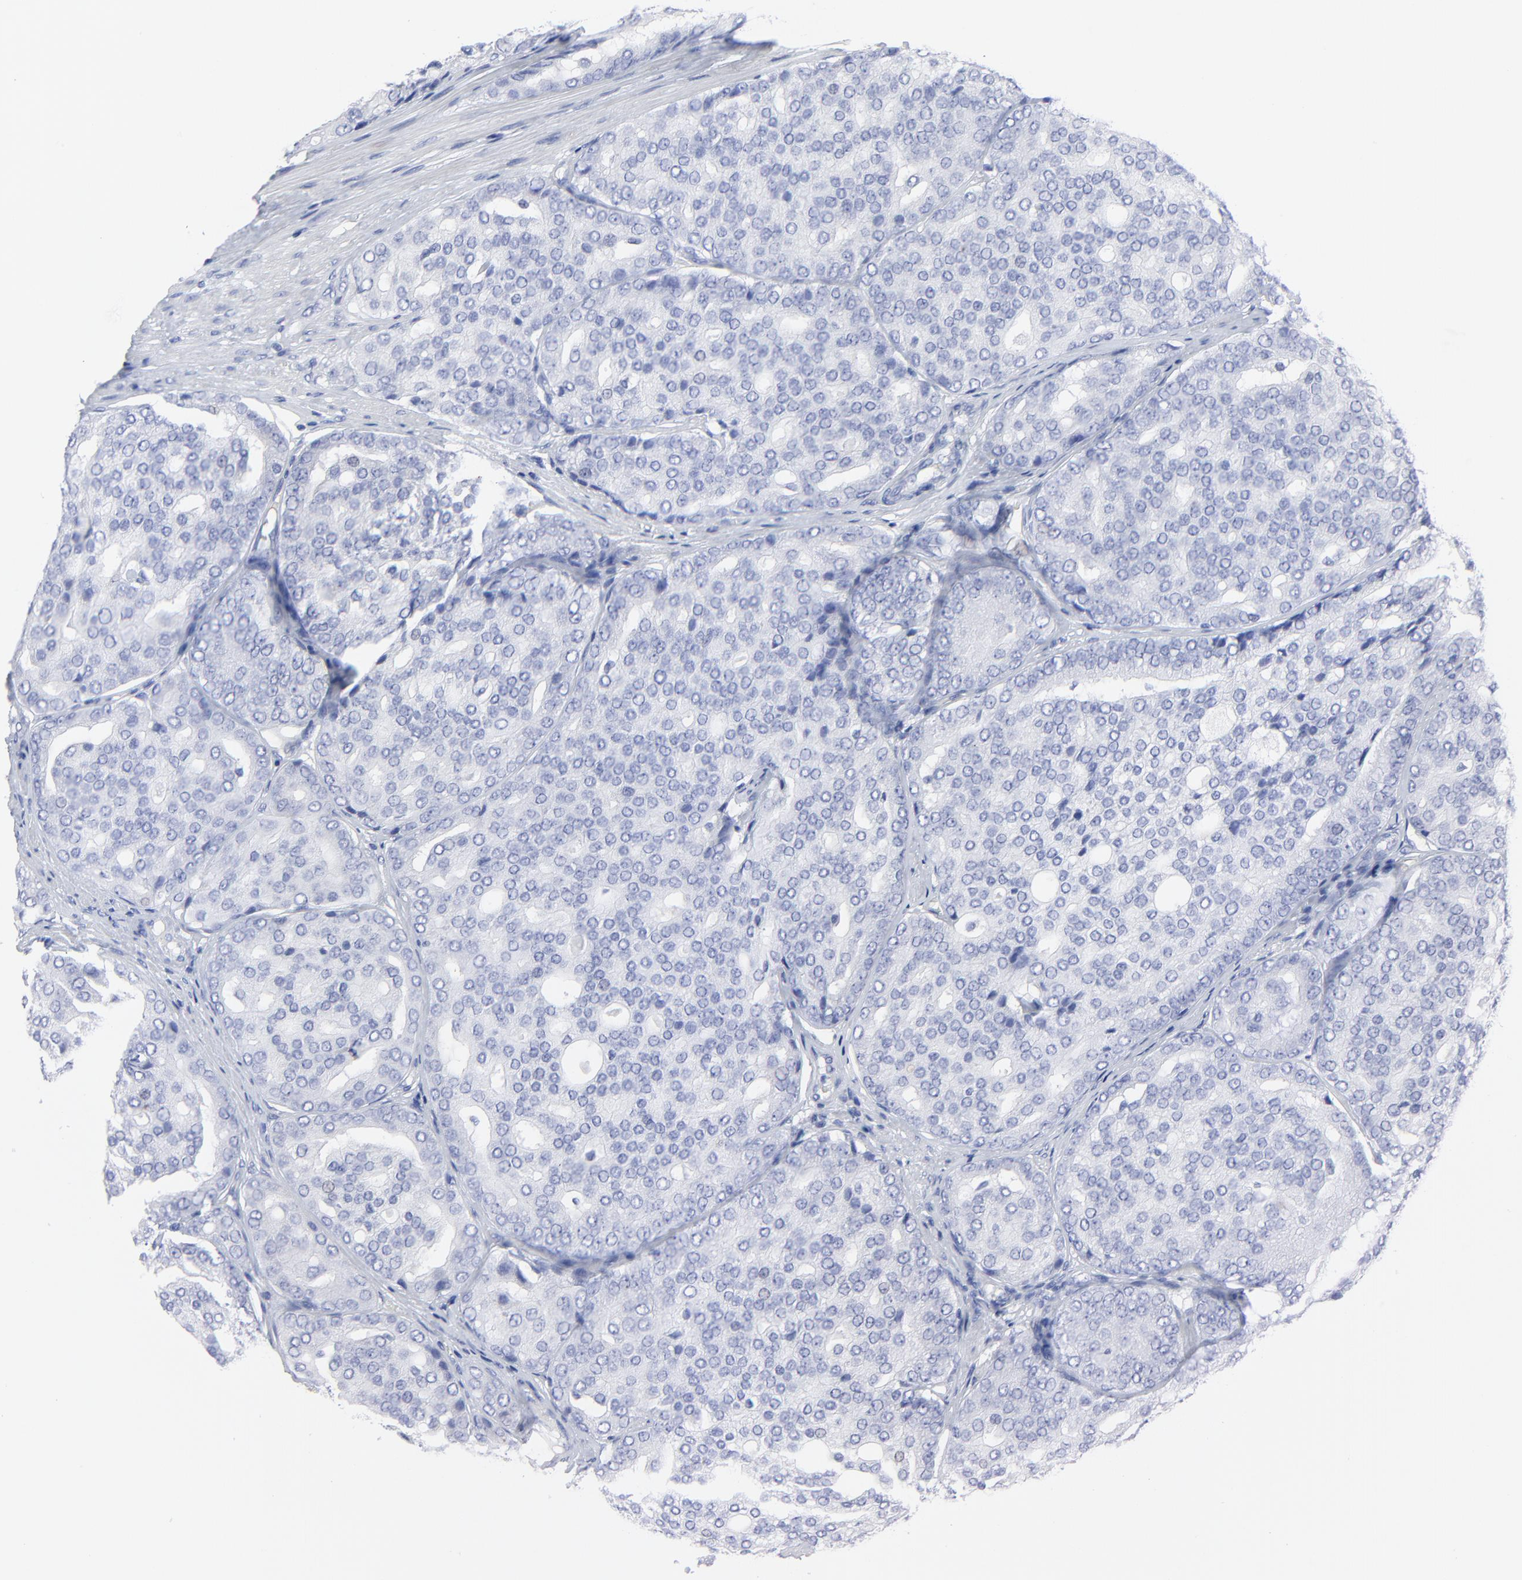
{"staining": {"intensity": "negative", "quantity": "none", "location": "none"}, "tissue": "prostate cancer", "cell_type": "Tumor cells", "image_type": "cancer", "snomed": [{"axis": "morphology", "description": "Adenocarcinoma, High grade"}, {"axis": "topography", "description": "Prostate"}], "caption": "Prostate cancer was stained to show a protein in brown. There is no significant staining in tumor cells. (DAB (3,3'-diaminobenzidine) IHC with hematoxylin counter stain).", "gene": "PSD3", "patient": {"sex": "male", "age": 64}}